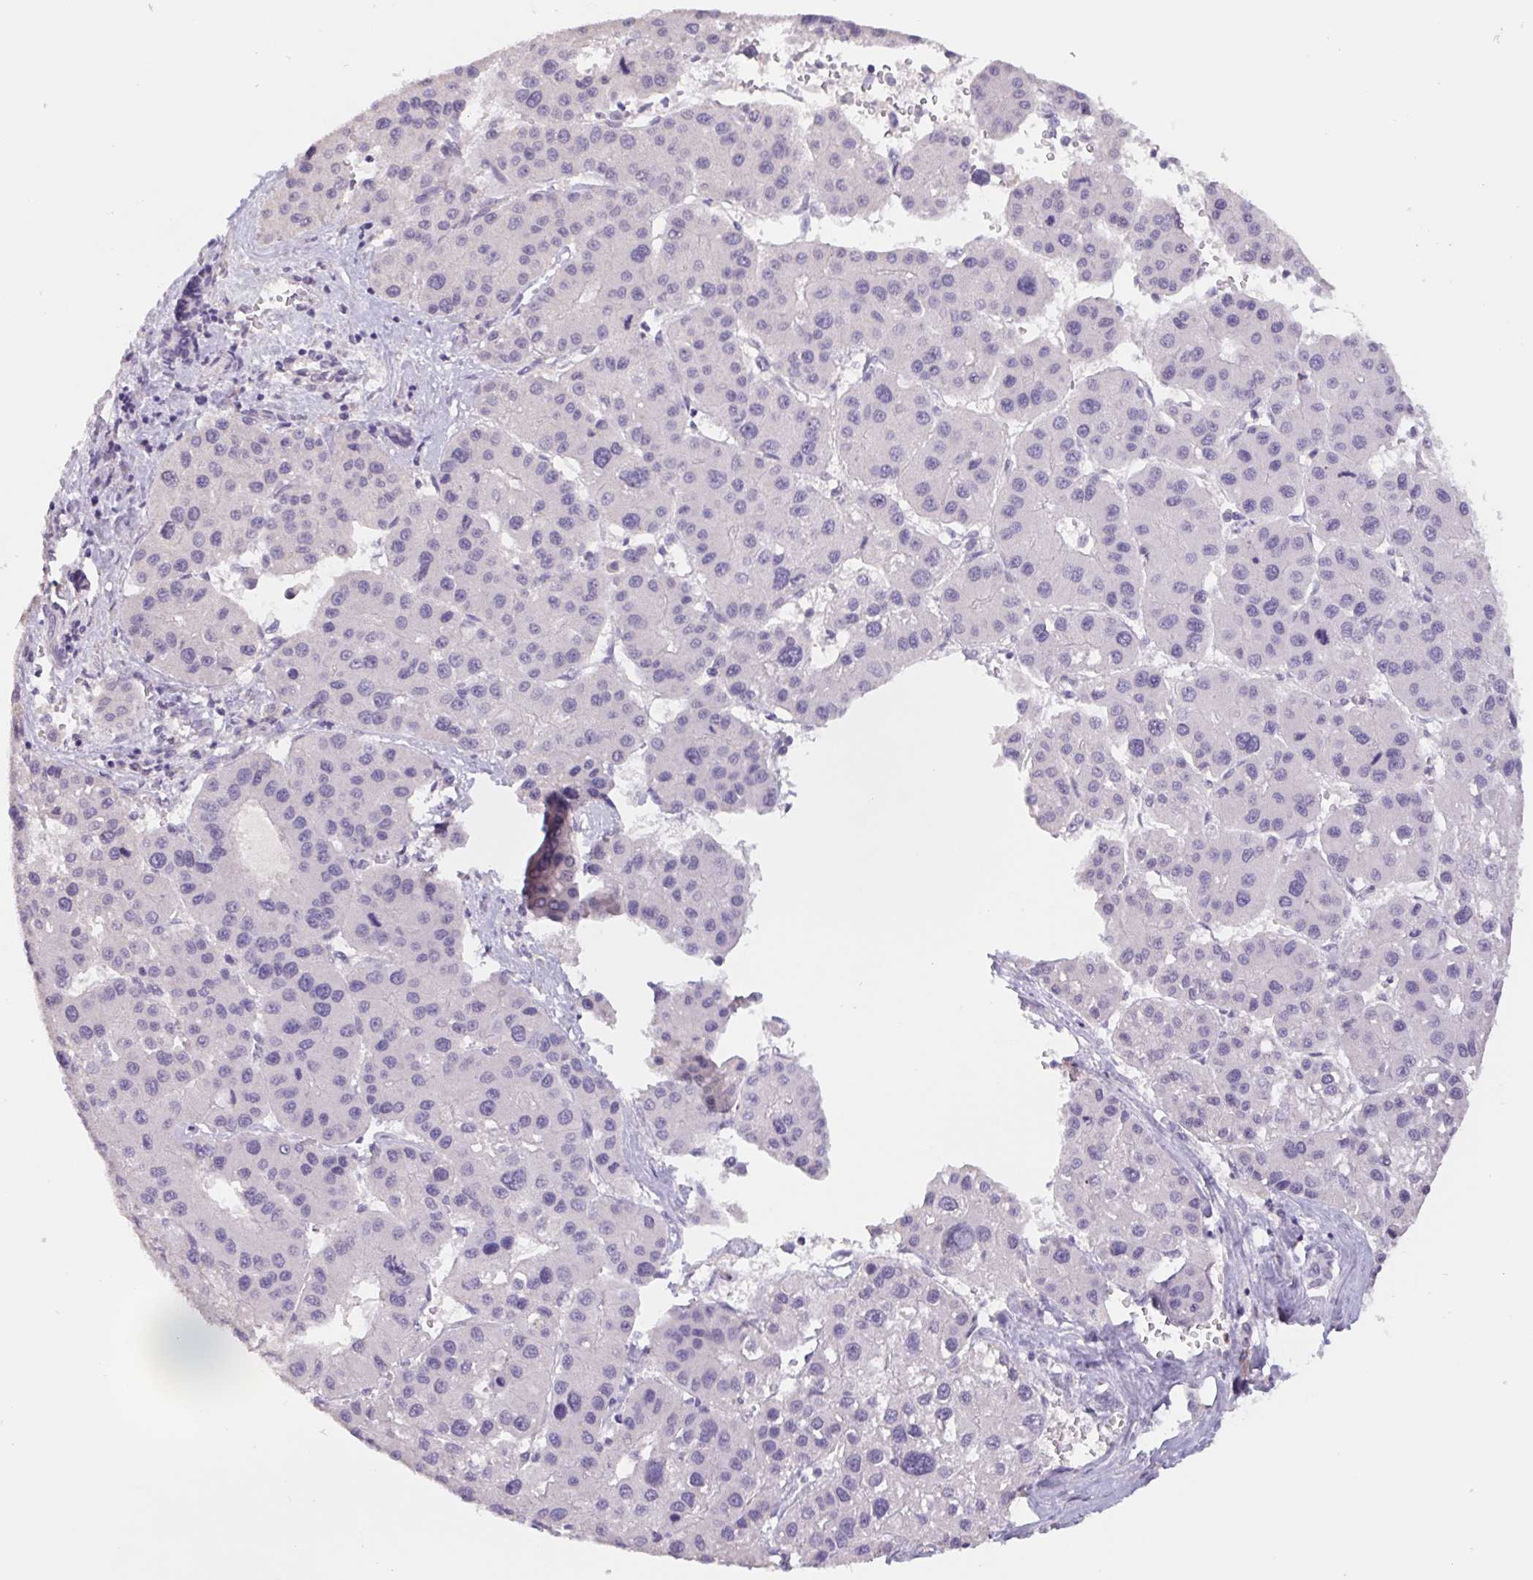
{"staining": {"intensity": "negative", "quantity": "none", "location": "none"}, "tissue": "liver cancer", "cell_type": "Tumor cells", "image_type": "cancer", "snomed": [{"axis": "morphology", "description": "Carcinoma, Hepatocellular, NOS"}, {"axis": "topography", "description": "Liver"}], "caption": "This is an IHC image of human liver hepatocellular carcinoma. There is no expression in tumor cells.", "gene": "PNMA8B", "patient": {"sex": "male", "age": 73}}